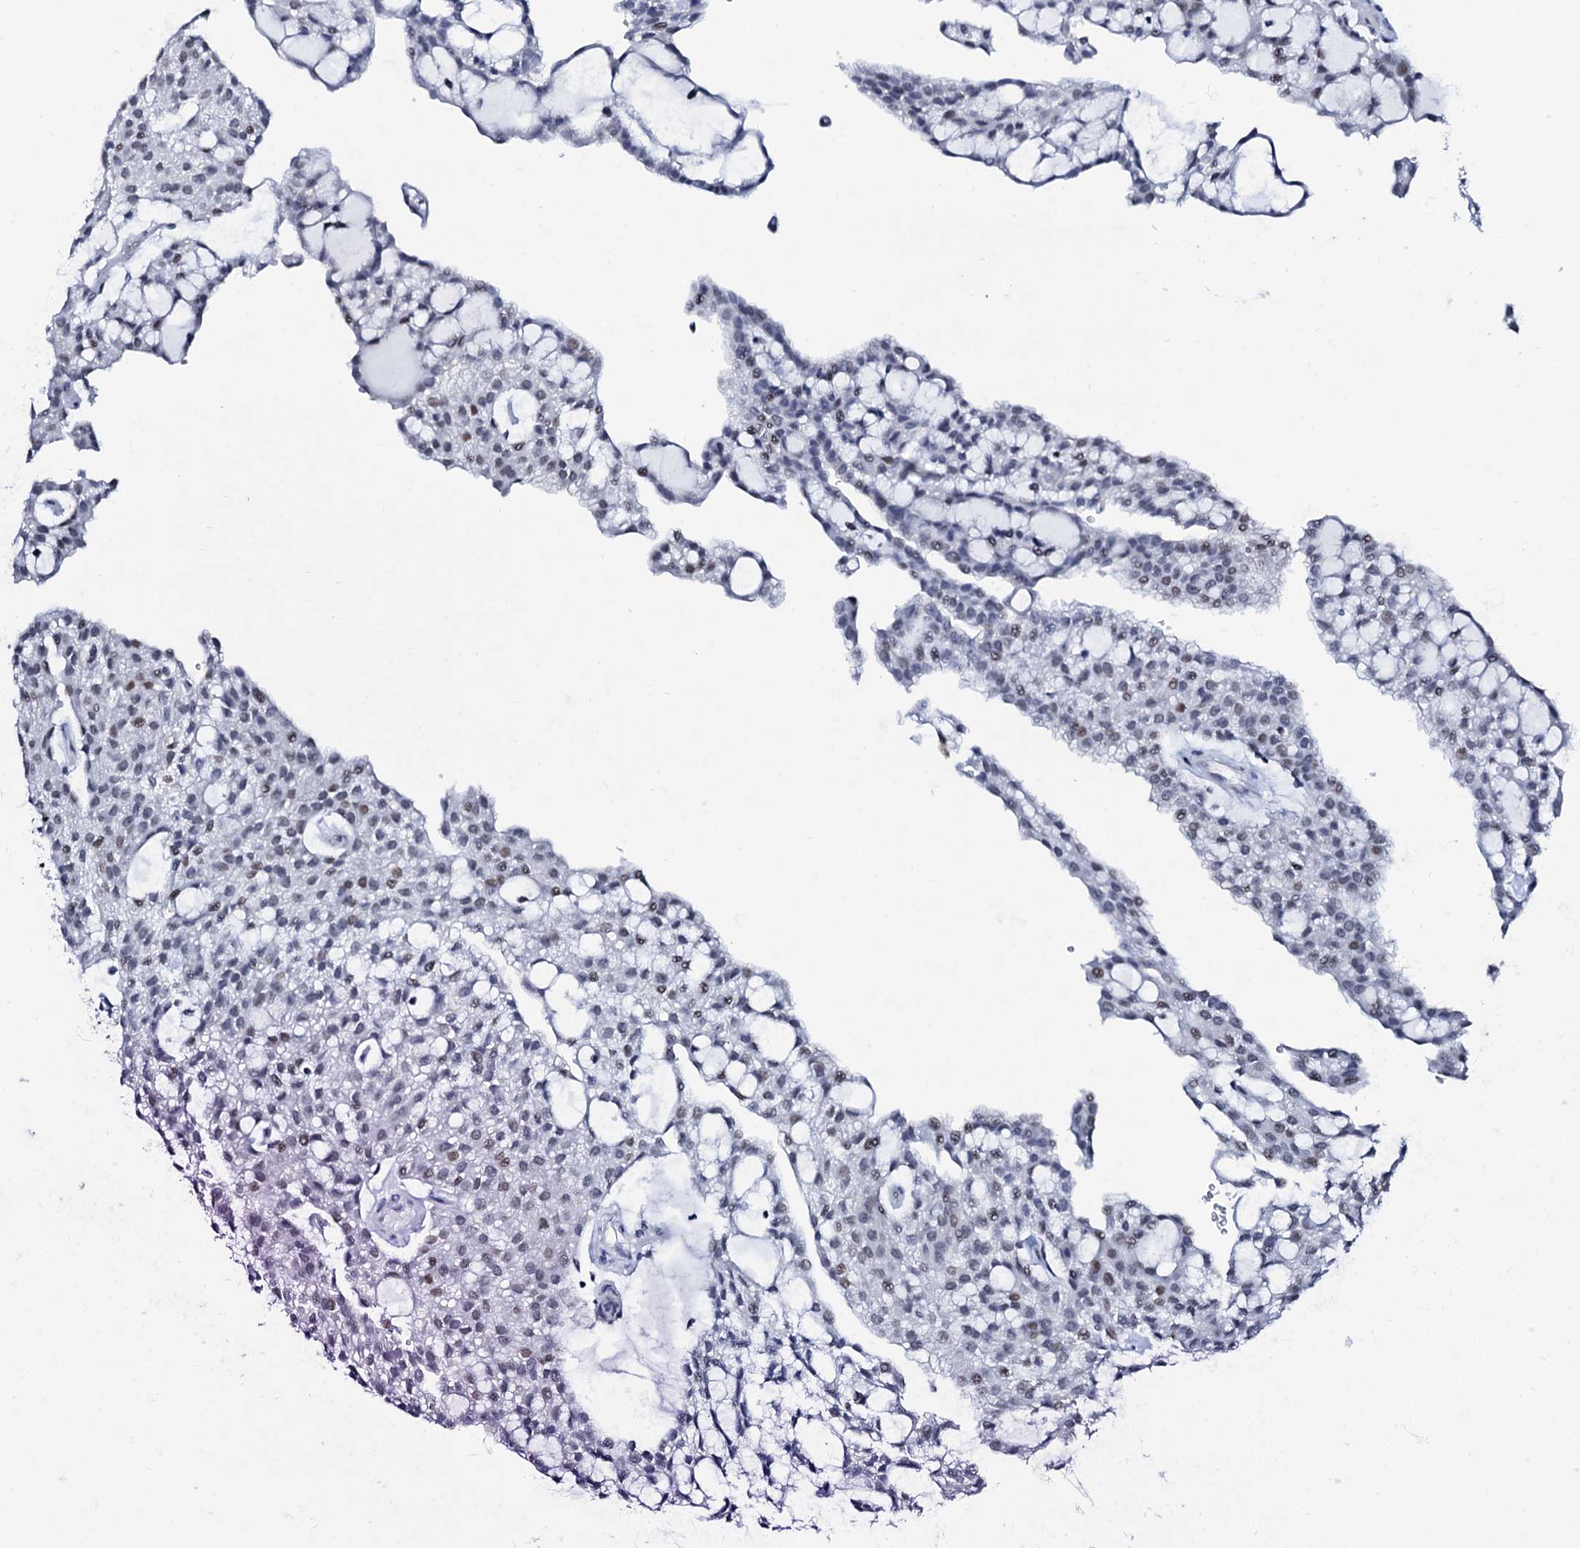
{"staining": {"intensity": "negative", "quantity": "none", "location": "none"}, "tissue": "renal cancer", "cell_type": "Tumor cells", "image_type": "cancer", "snomed": [{"axis": "morphology", "description": "Adenocarcinoma, NOS"}, {"axis": "topography", "description": "Kidney"}], "caption": "Immunohistochemistry (IHC) photomicrograph of neoplastic tissue: human renal adenocarcinoma stained with DAB demonstrates no significant protein positivity in tumor cells. (DAB immunohistochemistry (IHC) visualized using brightfield microscopy, high magnification).", "gene": "SPATA19", "patient": {"sex": "male", "age": 63}}